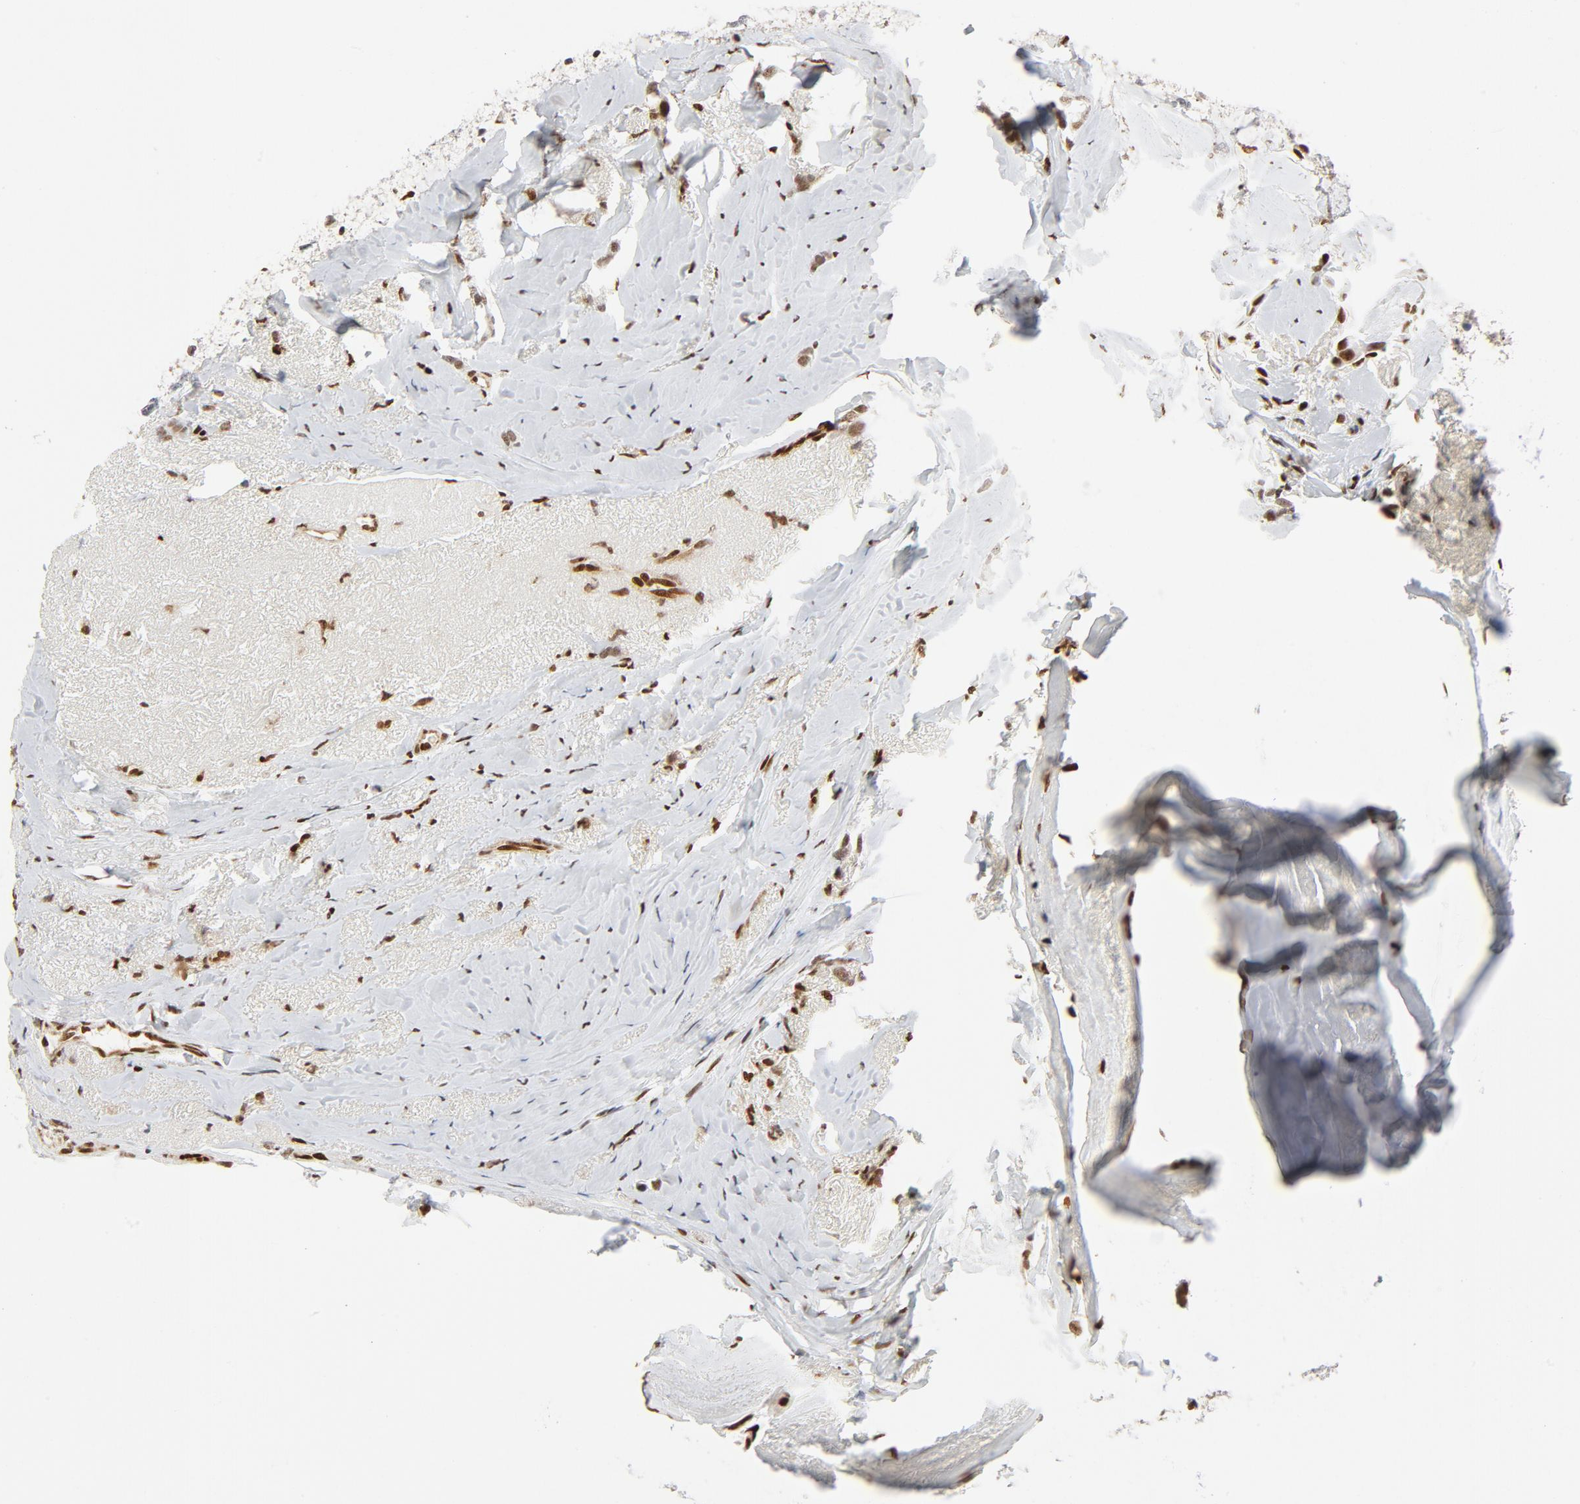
{"staining": {"intensity": "weak", "quantity": ">75%", "location": "nuclear"}, "tissue": "breast cancer", "cell_type": "Tumor cells", "image_type": "cancer", "snomed": [{"axis": "morphology", "description": "Duct carcinoma"}, {"axis": "topography", "description": "Breast"}], "caption": "Immunohistochemical staining of breast cancer (infiltrating ductal carcinoma) reveals low levels of weak nuclear protein expression in approximately >75% of tumor cells.", "gene": "MEF2A", "patient": {"sex": "female", "age": 54}}